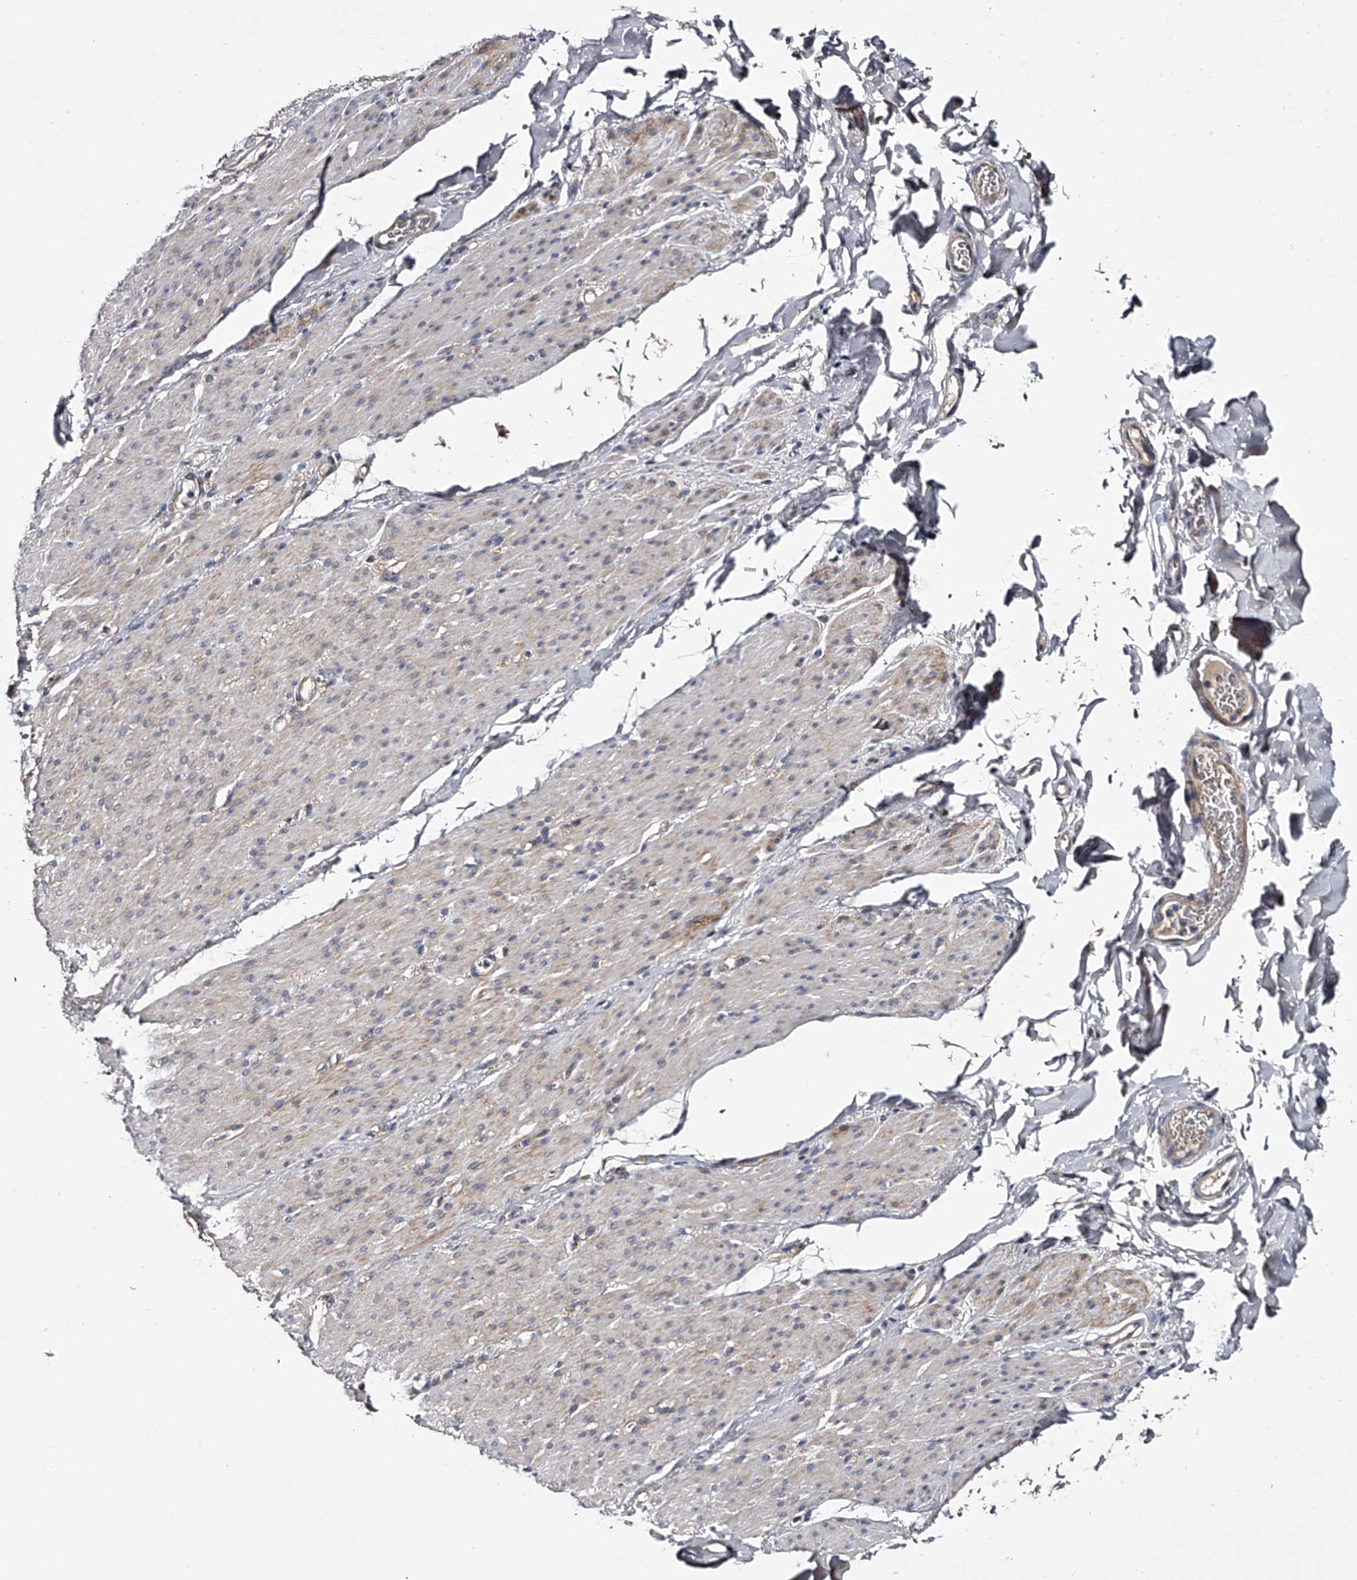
{"staining": {"intensity": "moderate", "quantity": "<25%", "location": "cytoplasmic/membranous,nuclear"}, "tissue": "smooth muscle", "cell_type": "Smooth muscle cells", "image_type": "normal", "snomed": [{"axis": "morphology", "description": "Normal tissue, NOS"}, {"axis": "topography", "description": "Colon"}, {"axis": "topography", "description": "Peripheral nerve tissue"}], "caption": "High-power microscopy captured an IHC photomicrograph of unremarkable smooth muscle, revealing moderate cytoplasmic/membranous,nuclear positivity in approximately <25% of smooth muscle cells.", "gene": "MDN1", "patient": {"sex": "female", "age": 61}}